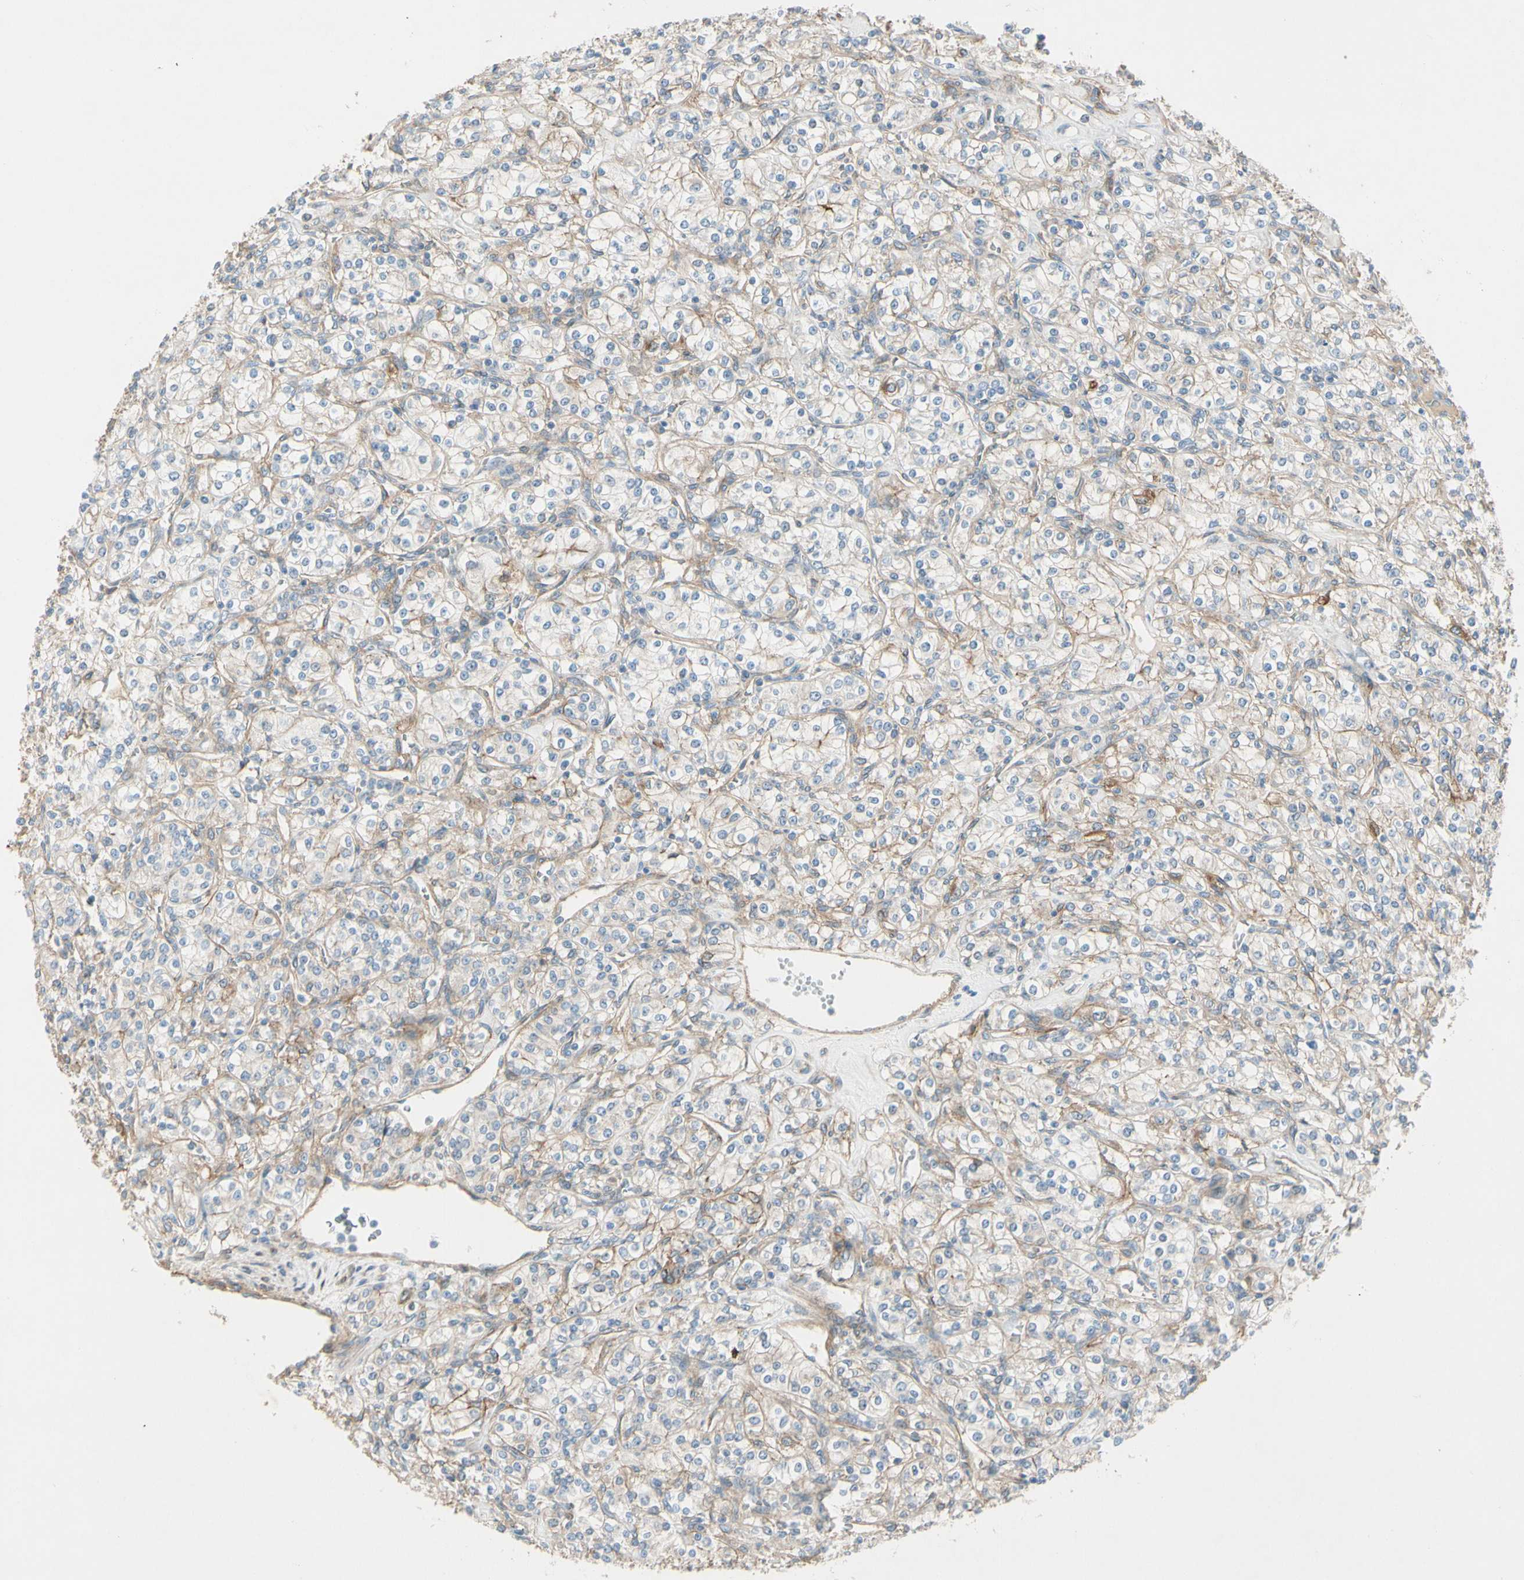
{"staining": {"intensity": "moderate", "quantity": "25%-75%", "location": "cytoplasmic/membranous"}, "tissue": "renal cancer", "cell_type": "Tumor cells", "image_type": "cancer", "snomed": [{"axis": "morphology", "description": "Adenocarcinoma, NOS"}, {"axis": "topography", "description": "Kidney"}], "caption": "Immunohistochemical staining of renal adenocarcinoma shows moderate cytoplasmic/membranous protein positivity in approximately 25%-75% of tumor cells.", "gene": "ITGA3", "patient": {"sex": "male", "age": 77}}